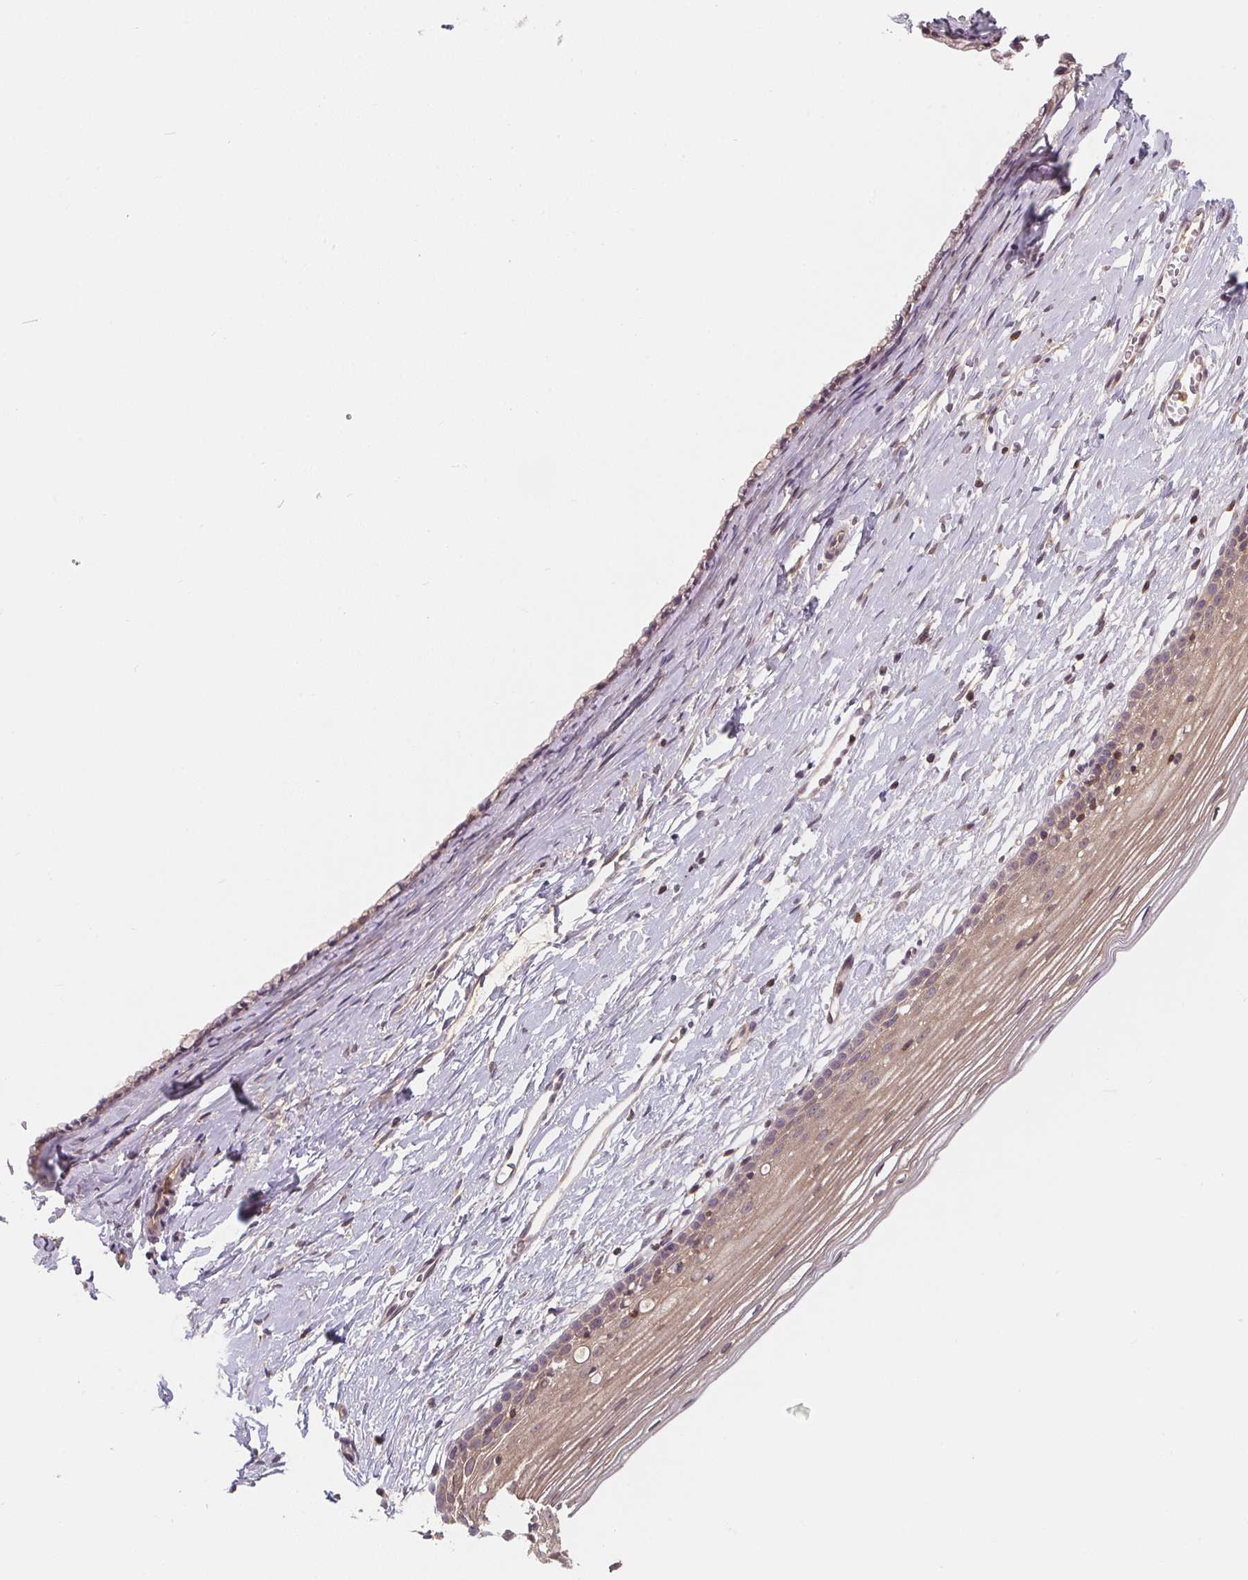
{"staining": {"intensity": "weak", "quantity": ">75%", "location": "cytoplasmic/membranous"}, "tissue": "cervix", "cell_type": "Glandular cells", "image_type": "normal", "snomed": [{"axis": "morphology", "description": "Normal tissue, NOS"}, {"axis": "topography", "description": "Cervix"}], "caption": "A high-resolution histopathology image shows IHC staining of benign cervix, which demonstrates weak cytoplasmic/membranous positivity in about >75% of glandular cells.", "gene": "ANKRD13A", "patient": {"sex": "female", "age": 40}}